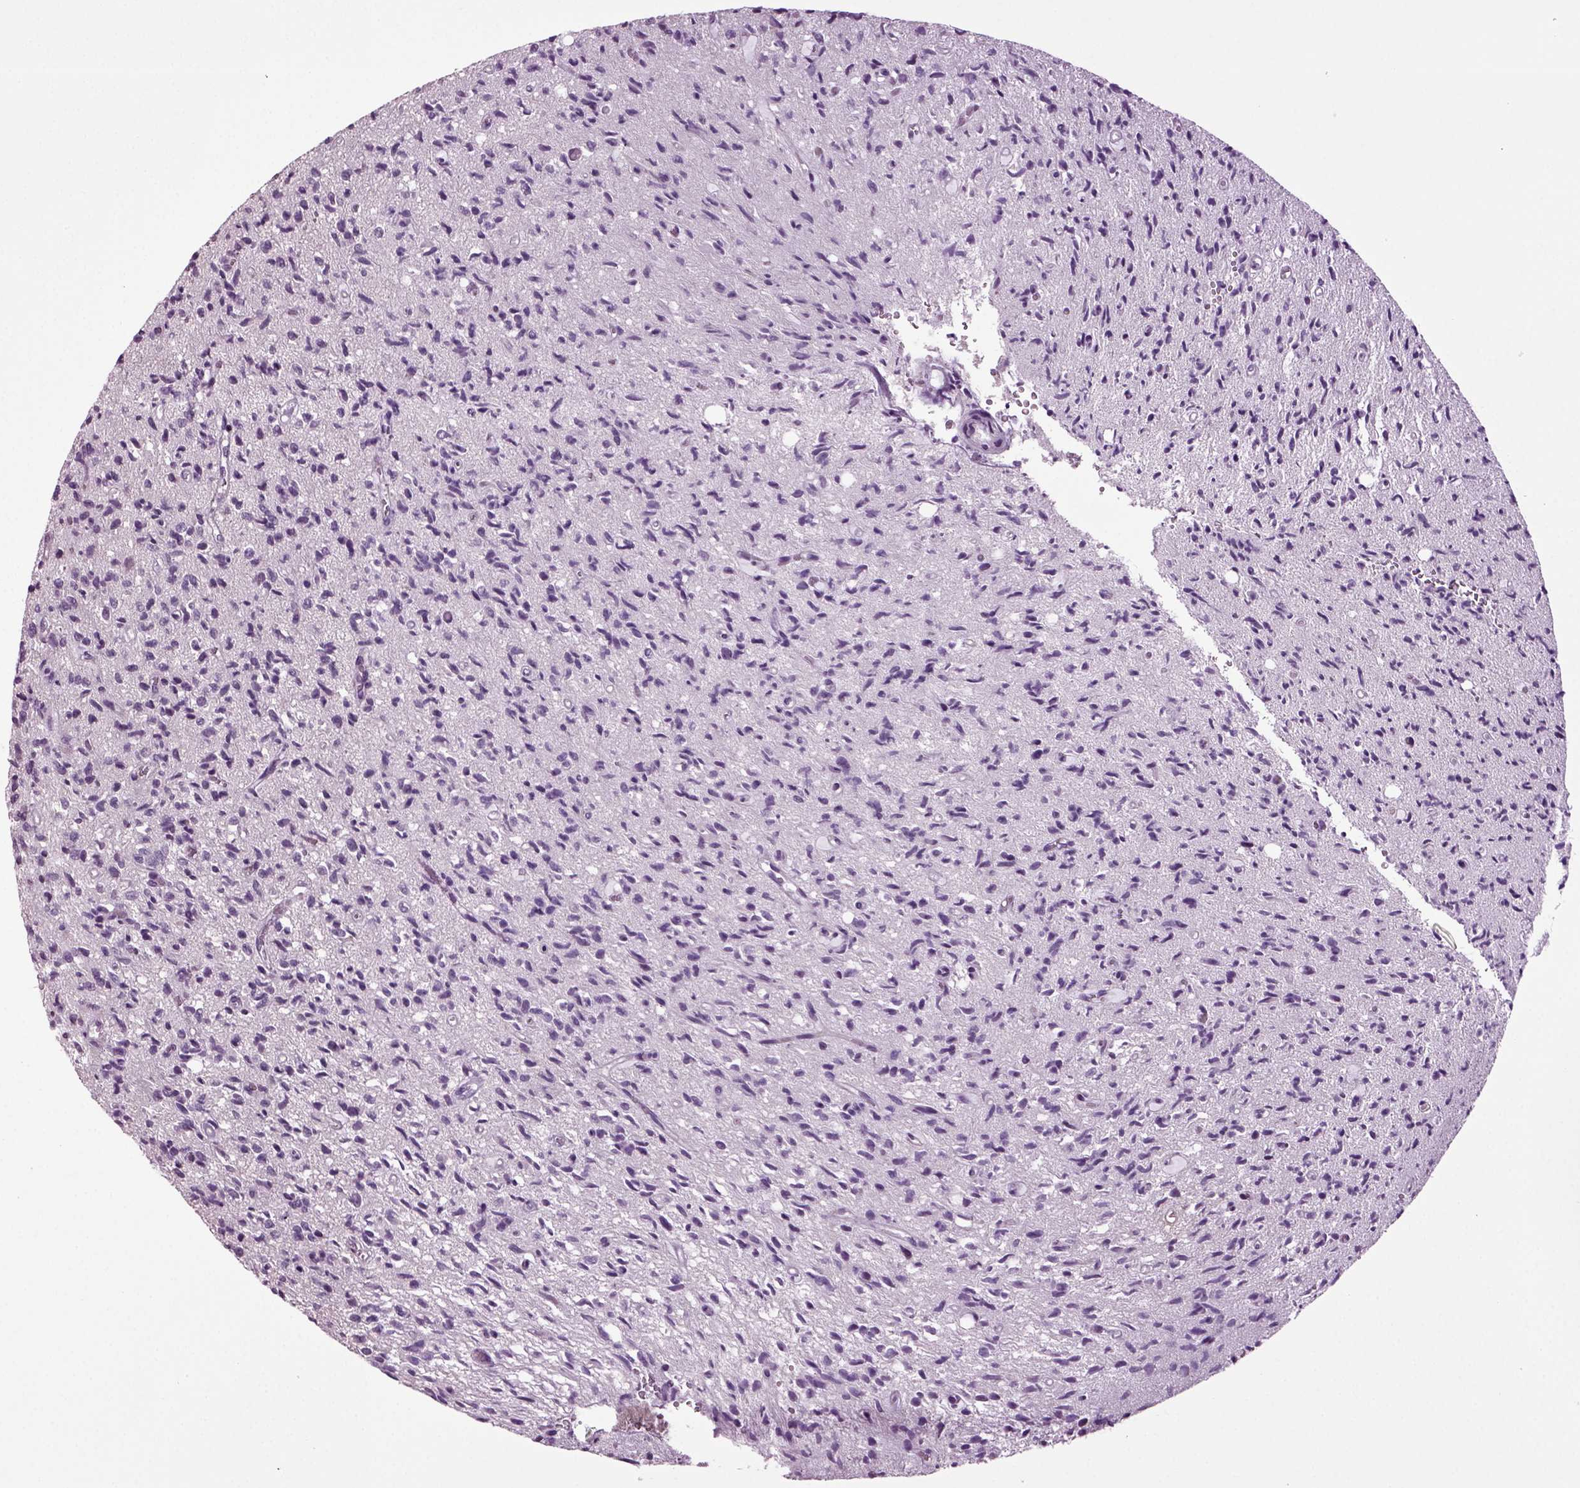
{"staining": {"intensity": "negative", "quantity": "none", "location": "none"}, "tissue": "glioma", "cell_type": "Tumor cells", "image_type": "cancer", "snomed": [{"axis": "morphology", "description": "Glioma, malignant, High grade"}, {"axis": "topography", "description": "Brain"}], "caption": "High magnification brightfield microscopy of malignant high-grade glioma stained with DAB (brown) and counterstained with hematoxylin (blue): tumor cells show no significant positivity.", "gene": "PLCH2", "patient": {"sex": "male", "age": 64}}